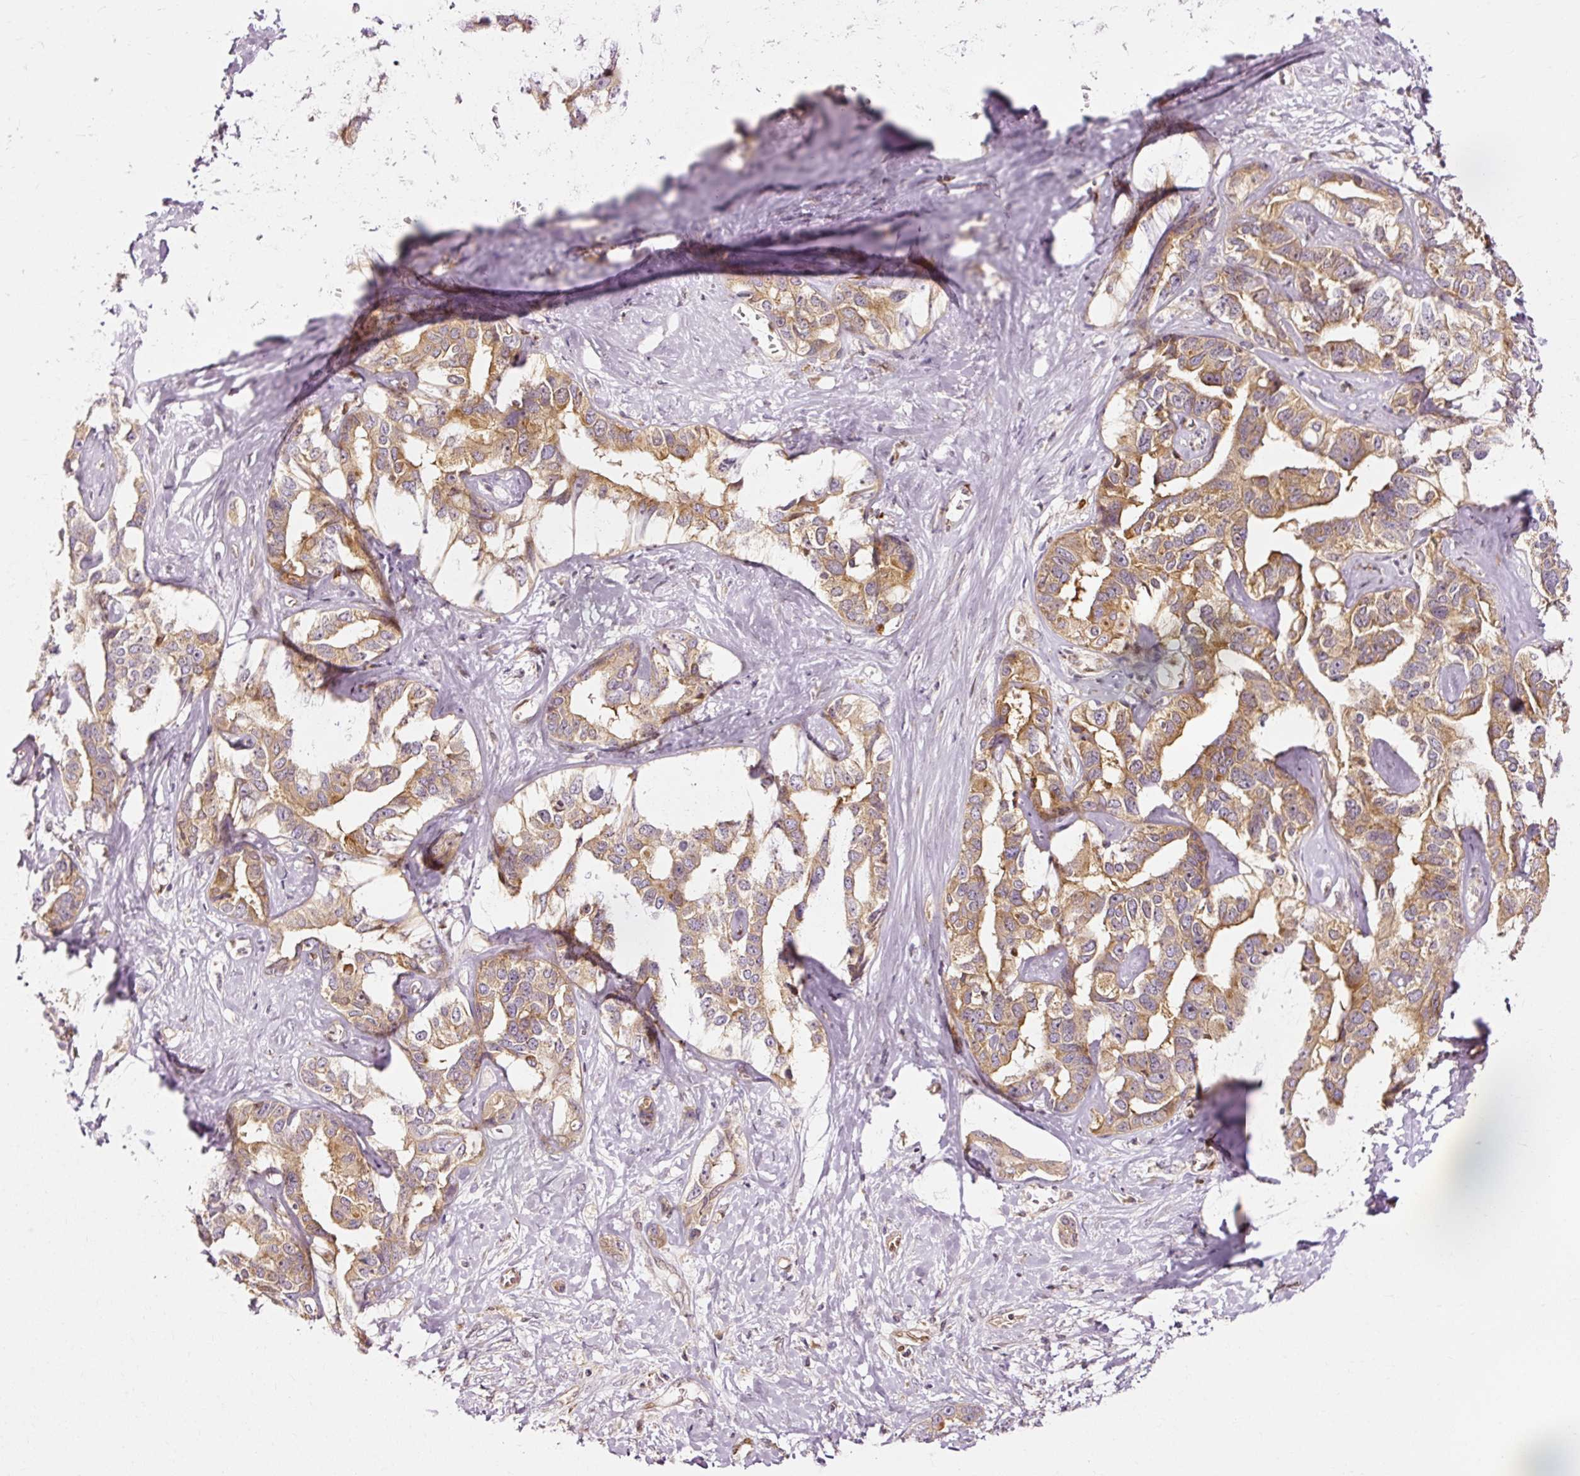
{"staining": {"intensity": "moderate", "quantity": "25%-75%", "location": "cytoplasmic/membranous"}, "tissue": "liver cancer", "cell_type": "Tumor cells", "image_type": "cancer", "snomed": [{"axis": "morphology", "description": "Cholangiocarcinoma"}, {"axis": "topography", "description": "Liver"}], "caption": "Cholangiocarcinoma (liver) stained for a protein (brown) shows moderate cytoplasmic/membranous positive staining in approximately 25%-75% of tumor cells.", "gene": "NAPA", "patient": {"sex": "male", "age": 59}}